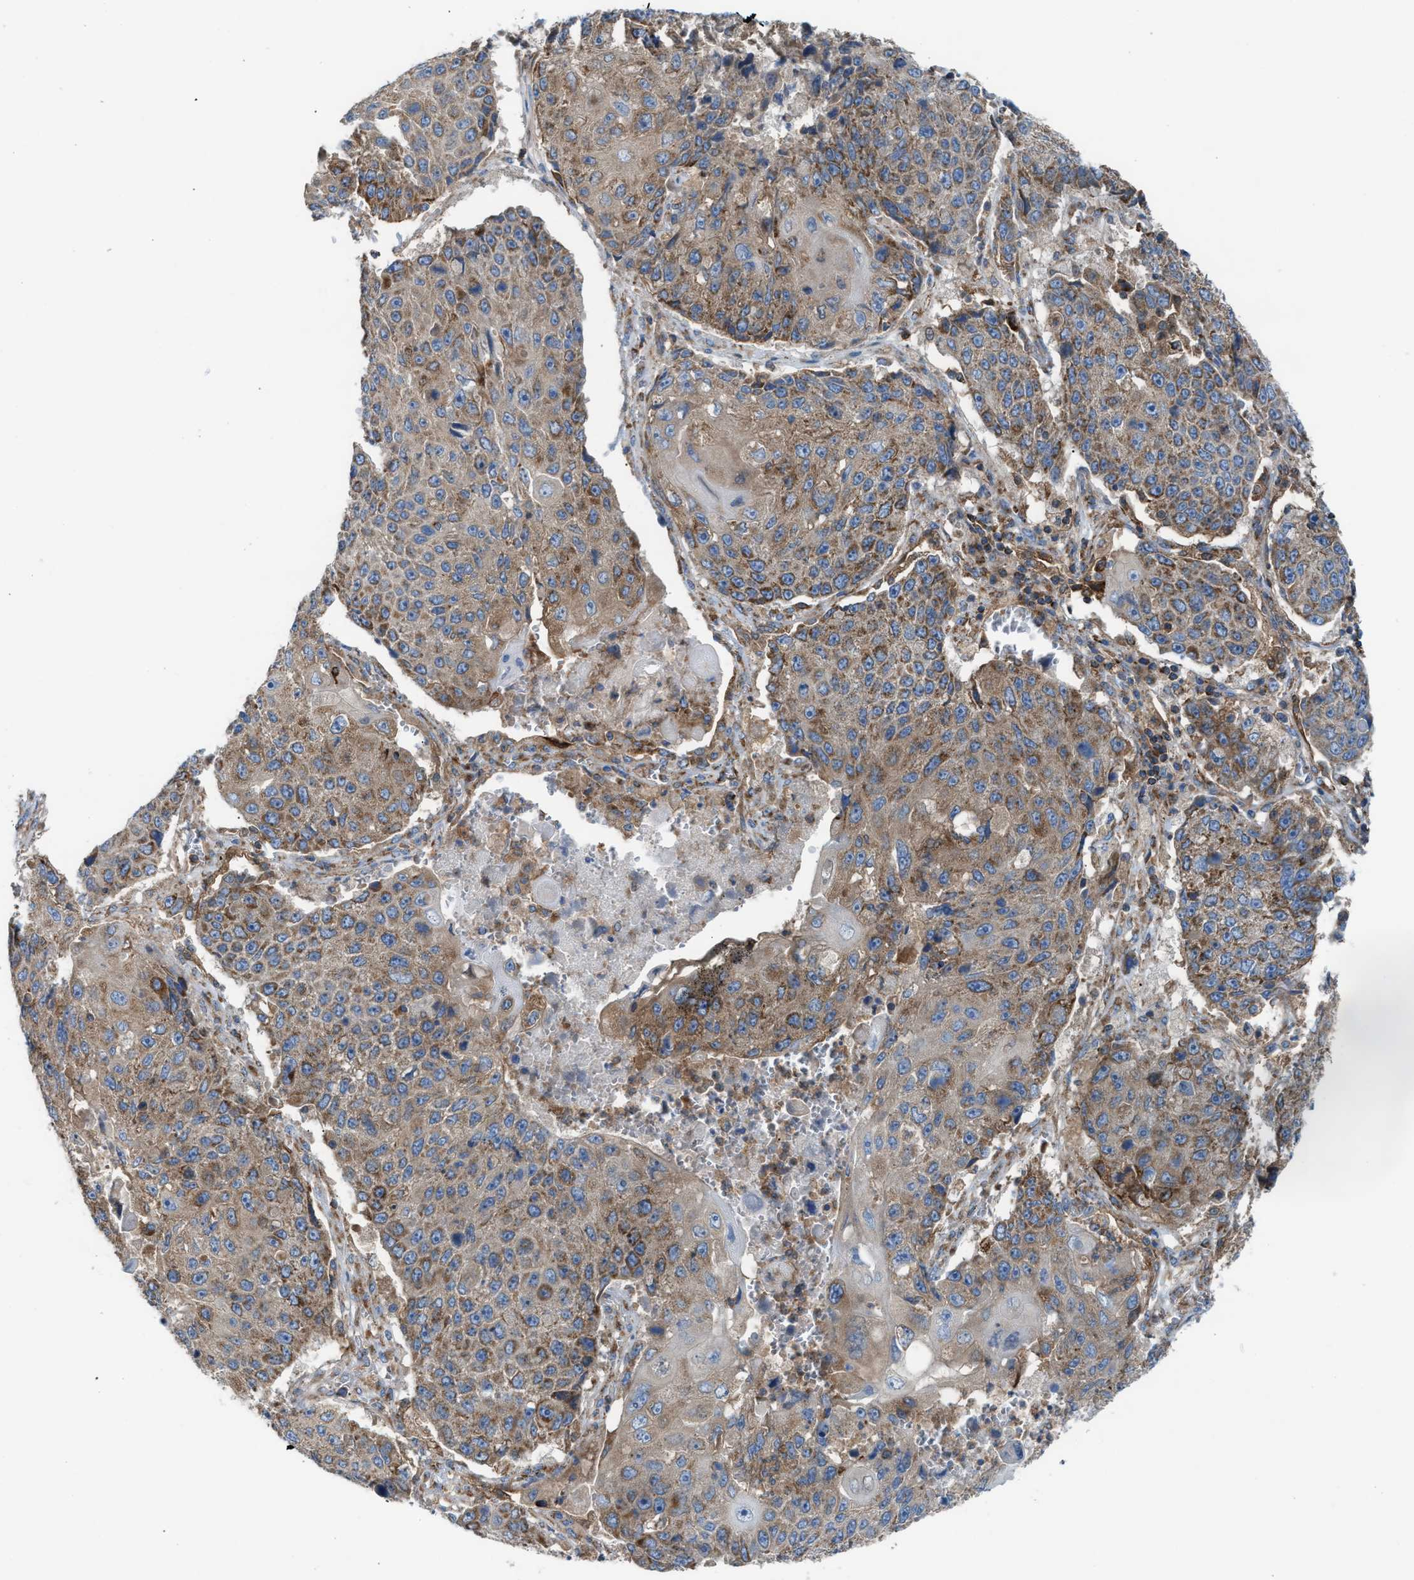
{"staining": {"intensity": "moderate", "quantity": ">75%", "location": "cytoplasmic/membranous"}, "tissue": "lung cancer", "cell_type": "Tumor cells", "image_type": "cancer", "snomed": [{"axis": "morphology", "description": "Squamous cell carcinoma, NOS"}, {"axis": "topography", "description": "Lung"}], "caption": "Brown immunohistochemical staining in lung cancer (squamous cell carcinoma) exhibits moderate cytoplasmic/membranous positivity in about >75% of tumor cells. The staining was performed using DAB (3,3'-diaminobenzidine), with brown indicating positive protein expression. Nuclei are stained blue with hematoxylin.", "gene": "TBC1D15", "patient": {"sex": "male", "age": 61}}